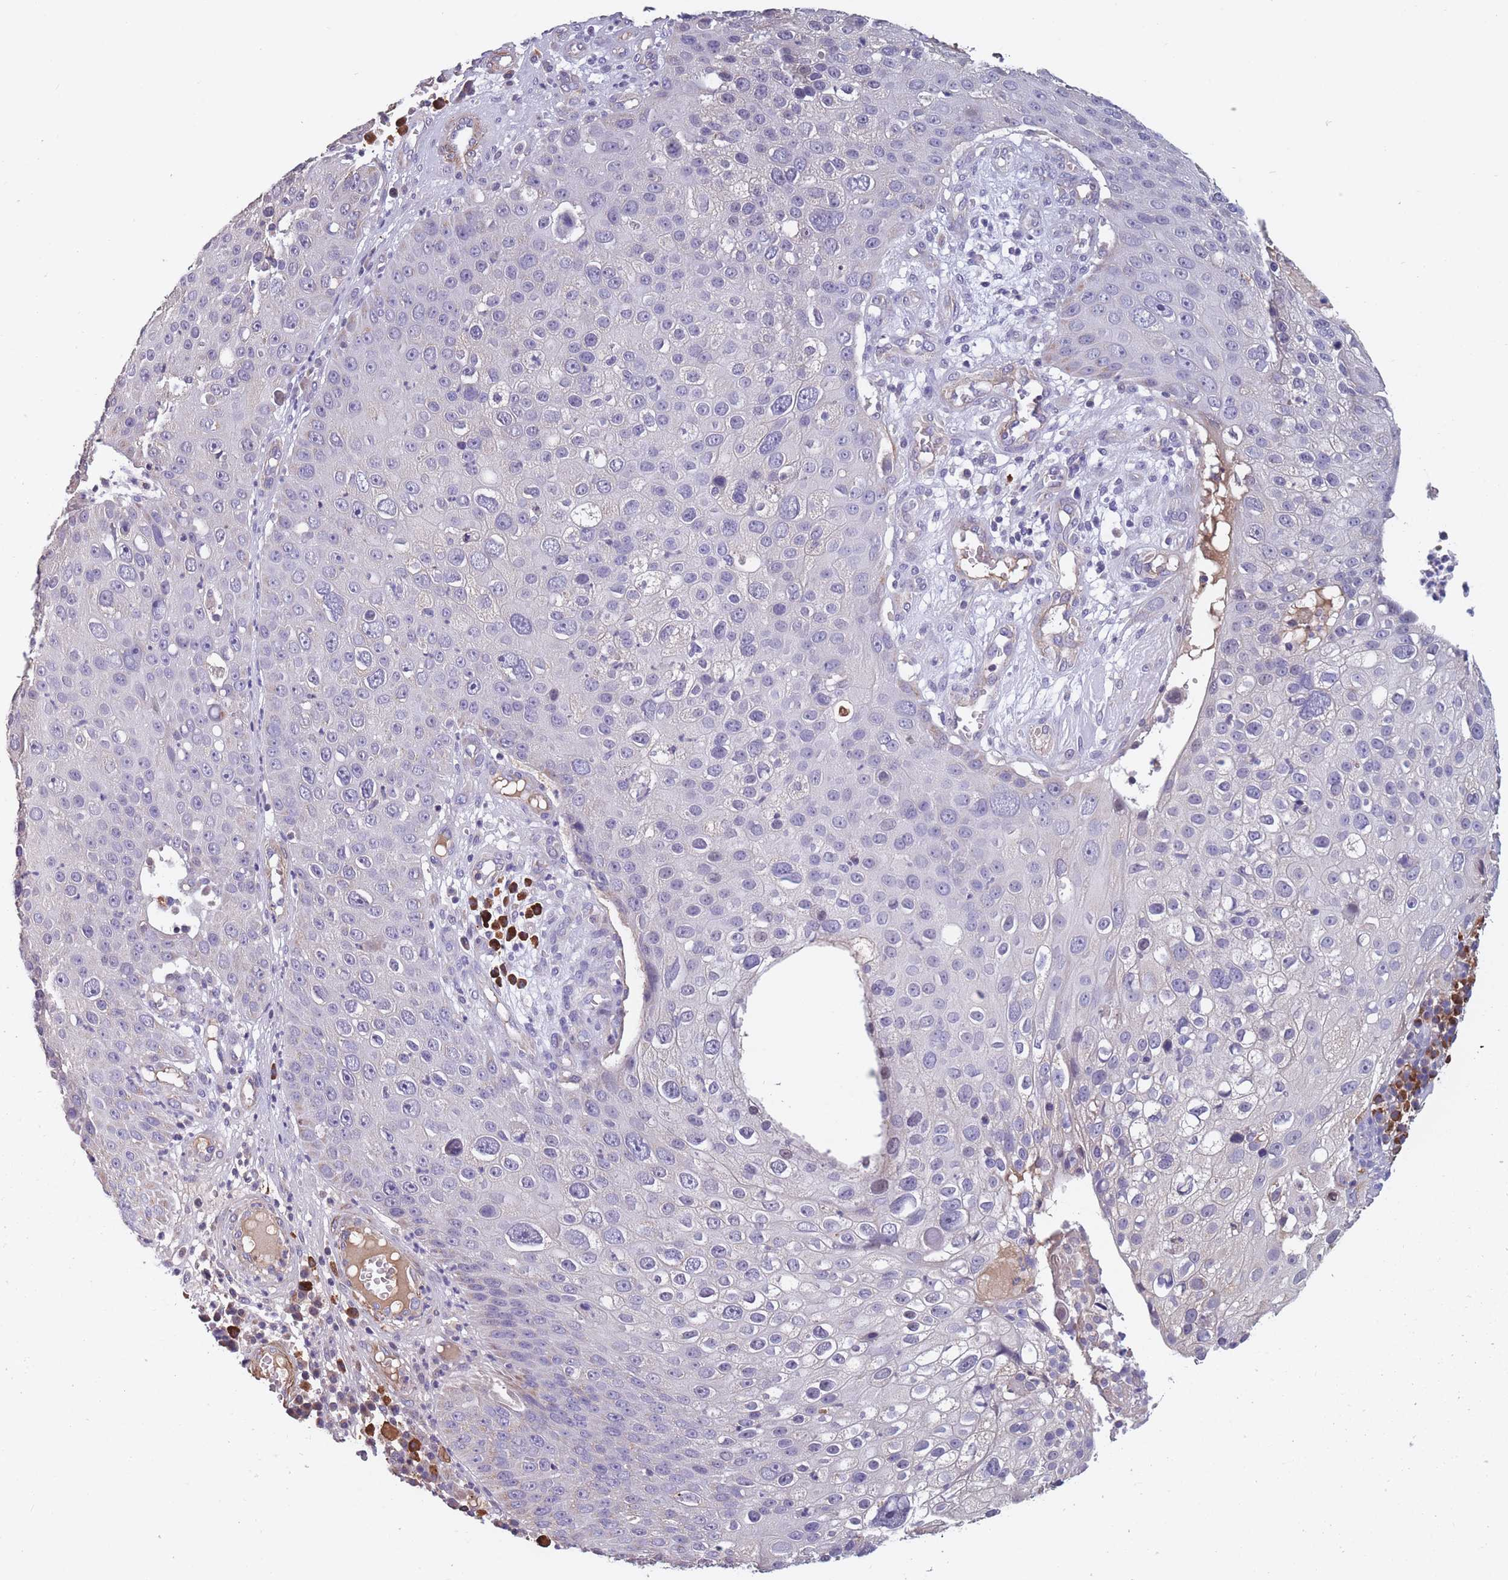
{"staining": {"intensity": "negative", "quantity": "none", "location": "none"}, "tissue": "skin cancer", "cell_type": "Tumor cells", "image_type": "cancer", "snomed": [{"axis": "morphology", "description": "Squamous cell carcinoma, NOS"}, {"axis": "topography", "description": "Skin"}], "caption": "Immunohistochemistry (IHC) photomicrograph of skin squamous cell carcinoma stained for a protein (brown), which shows no positivity in tumor cells. Nuclei are stained in blue.", "gene": "TOMM40L", "patient": {"sex": "male", "age": 71}}